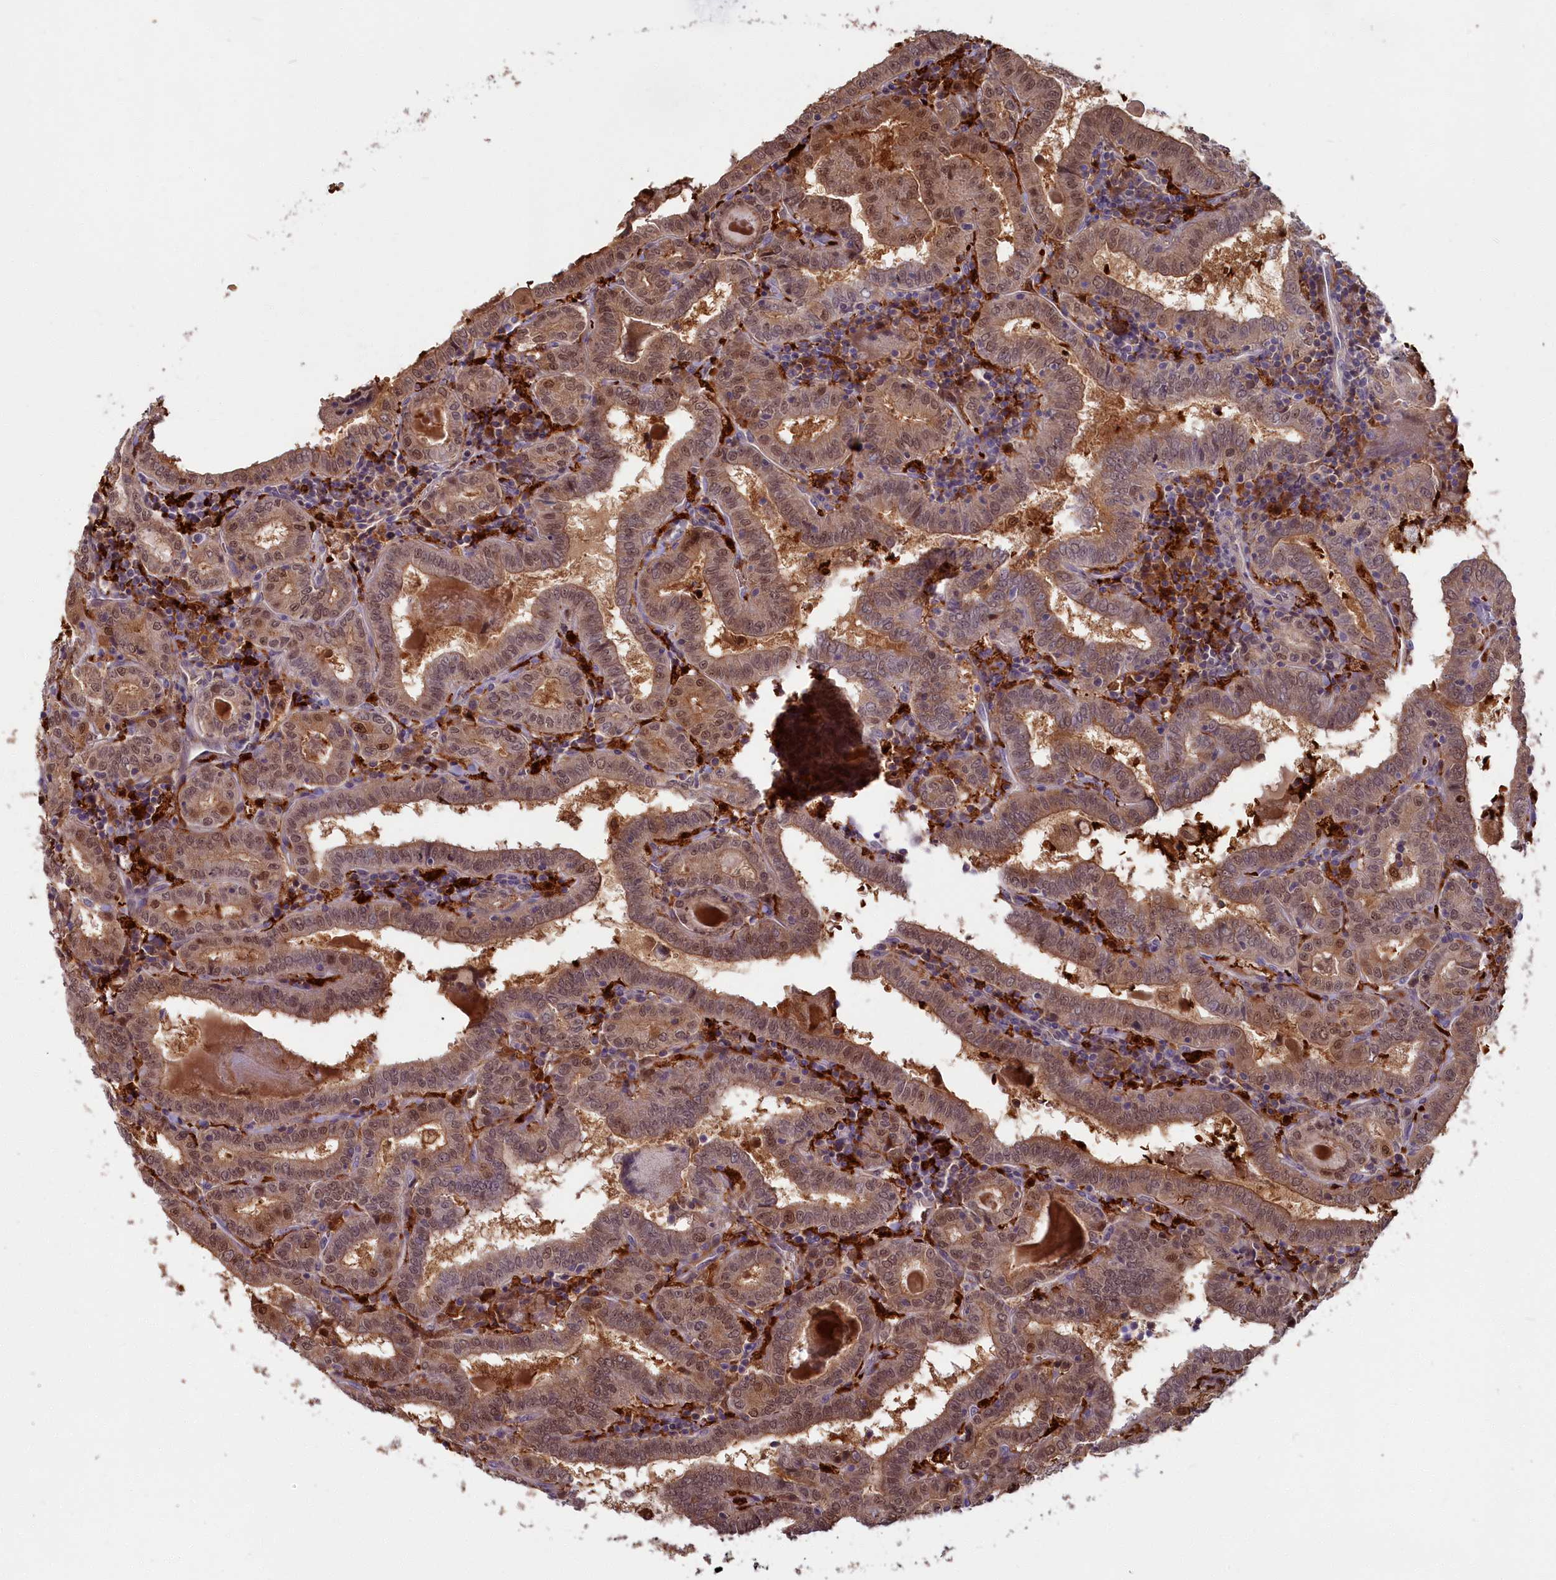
{"staining": {"intensity": "moderate", "quantity": ">75%", "location": "cytoplasmic/membranous,nuclear"}, "tissue": "thyroid cancer", "cell_type": "Tumor cells", "image_type": "cancer", "snomed": [{"axis": "morphology", "description": "Papillary adenocarcinoma, NOS"}, {"axis": "topography", "description": "Thyroid gland"}], "caption": "Immunohistochemistry (DAB (3,3'-diaminobenzidine)) staining of human thyroid cancer shows moderate cytoplasmic/membranous and nuclear protein expression in about >75% of tumor cells.", "gene": "BLVRB", "patient": {"sex": "female", "age": 72}}